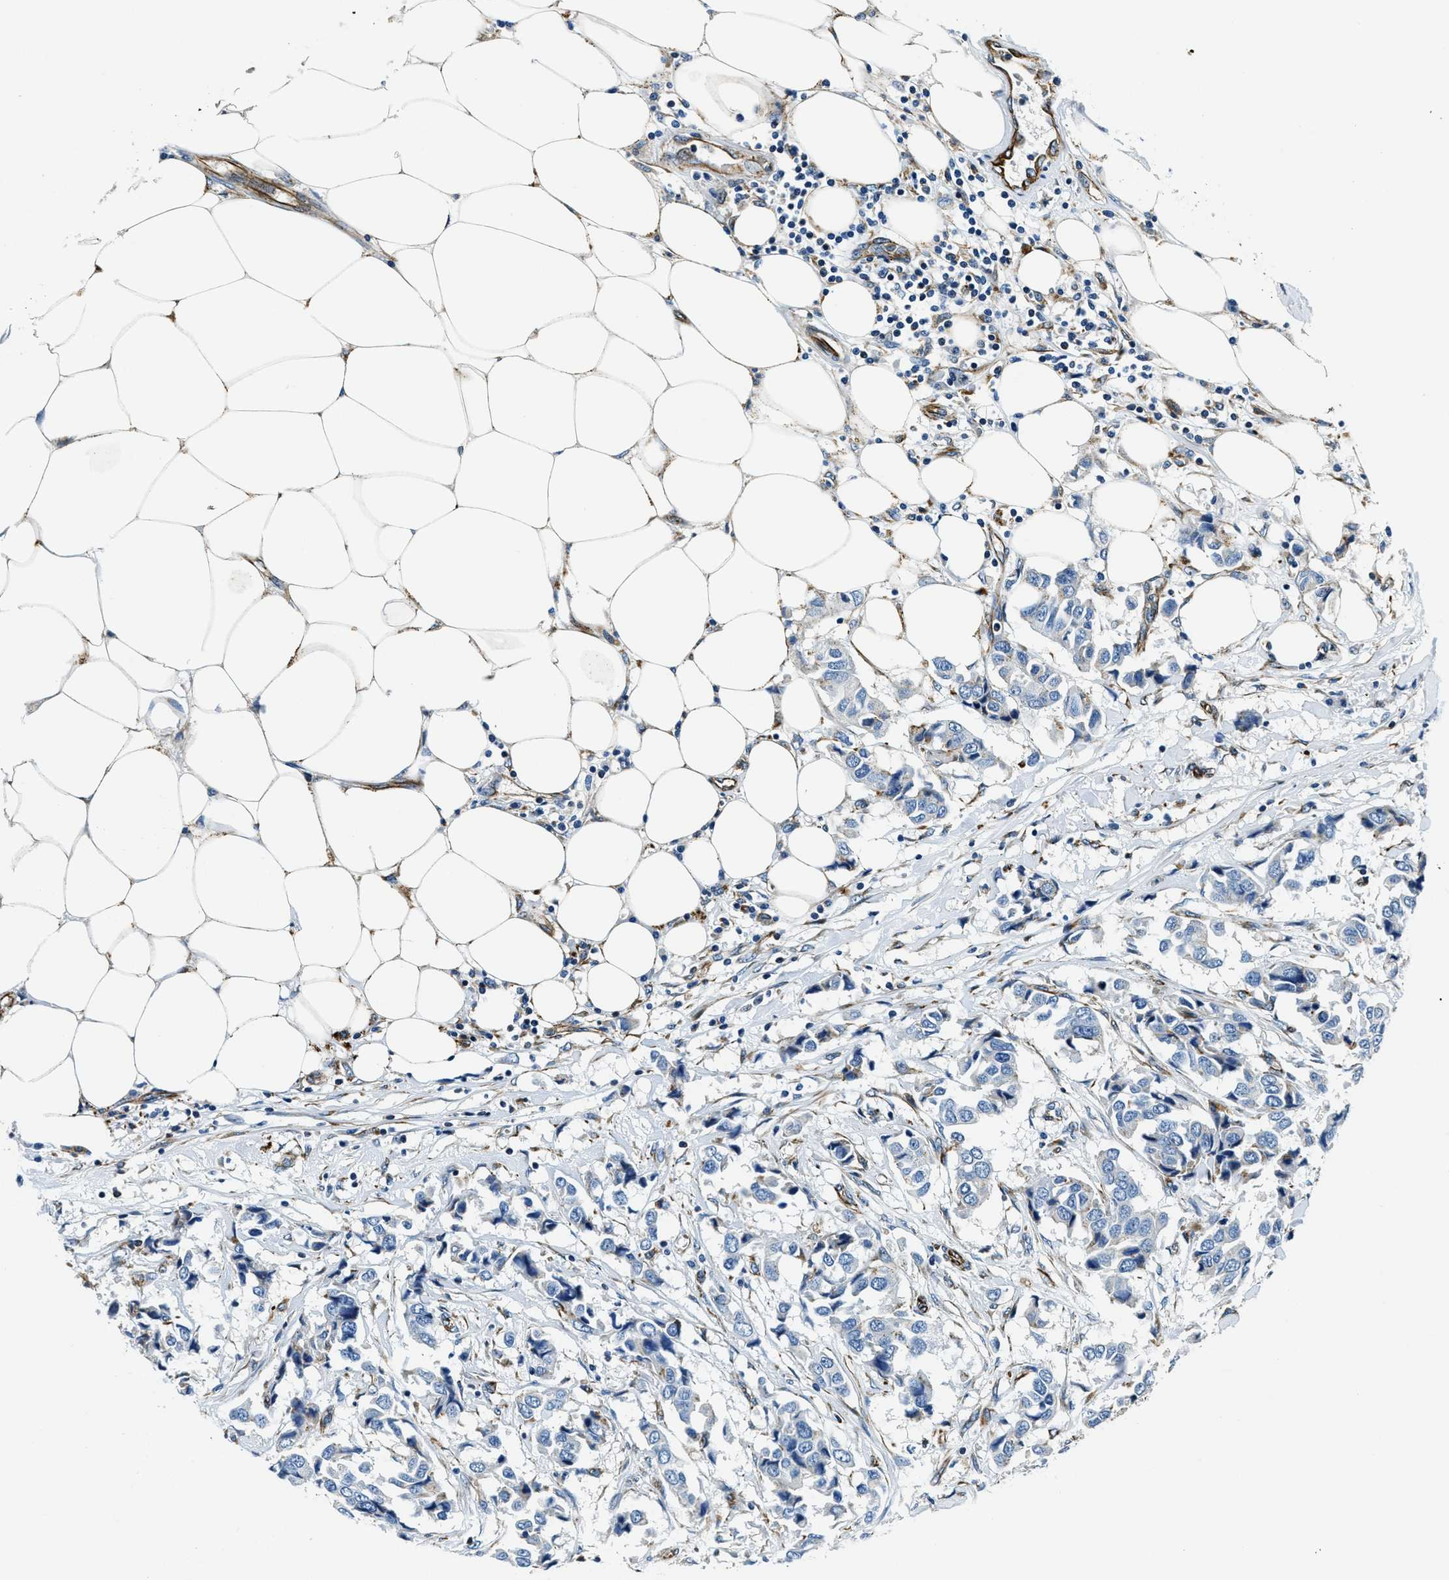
{"staining": {"intensity": "negative", "quantity": "none", "location": "none"}, "tissue": "breast cancer", "cell_type": "Tumor cells", "image_type": "cancer", "snomed": [{"axis": "morphology", "description": "Duct carcinoma"}, {"axis": "topography", "description": "Breast"}], "caption": "This histopathology image is of breast invasive ductal carcinoma stained with IHC to label a protein in brown with the nuclei are counter-stained blue. There is no expression in tumor cells.", "gene": "GNS", "patient": {"sex": "female", "age": 80}}